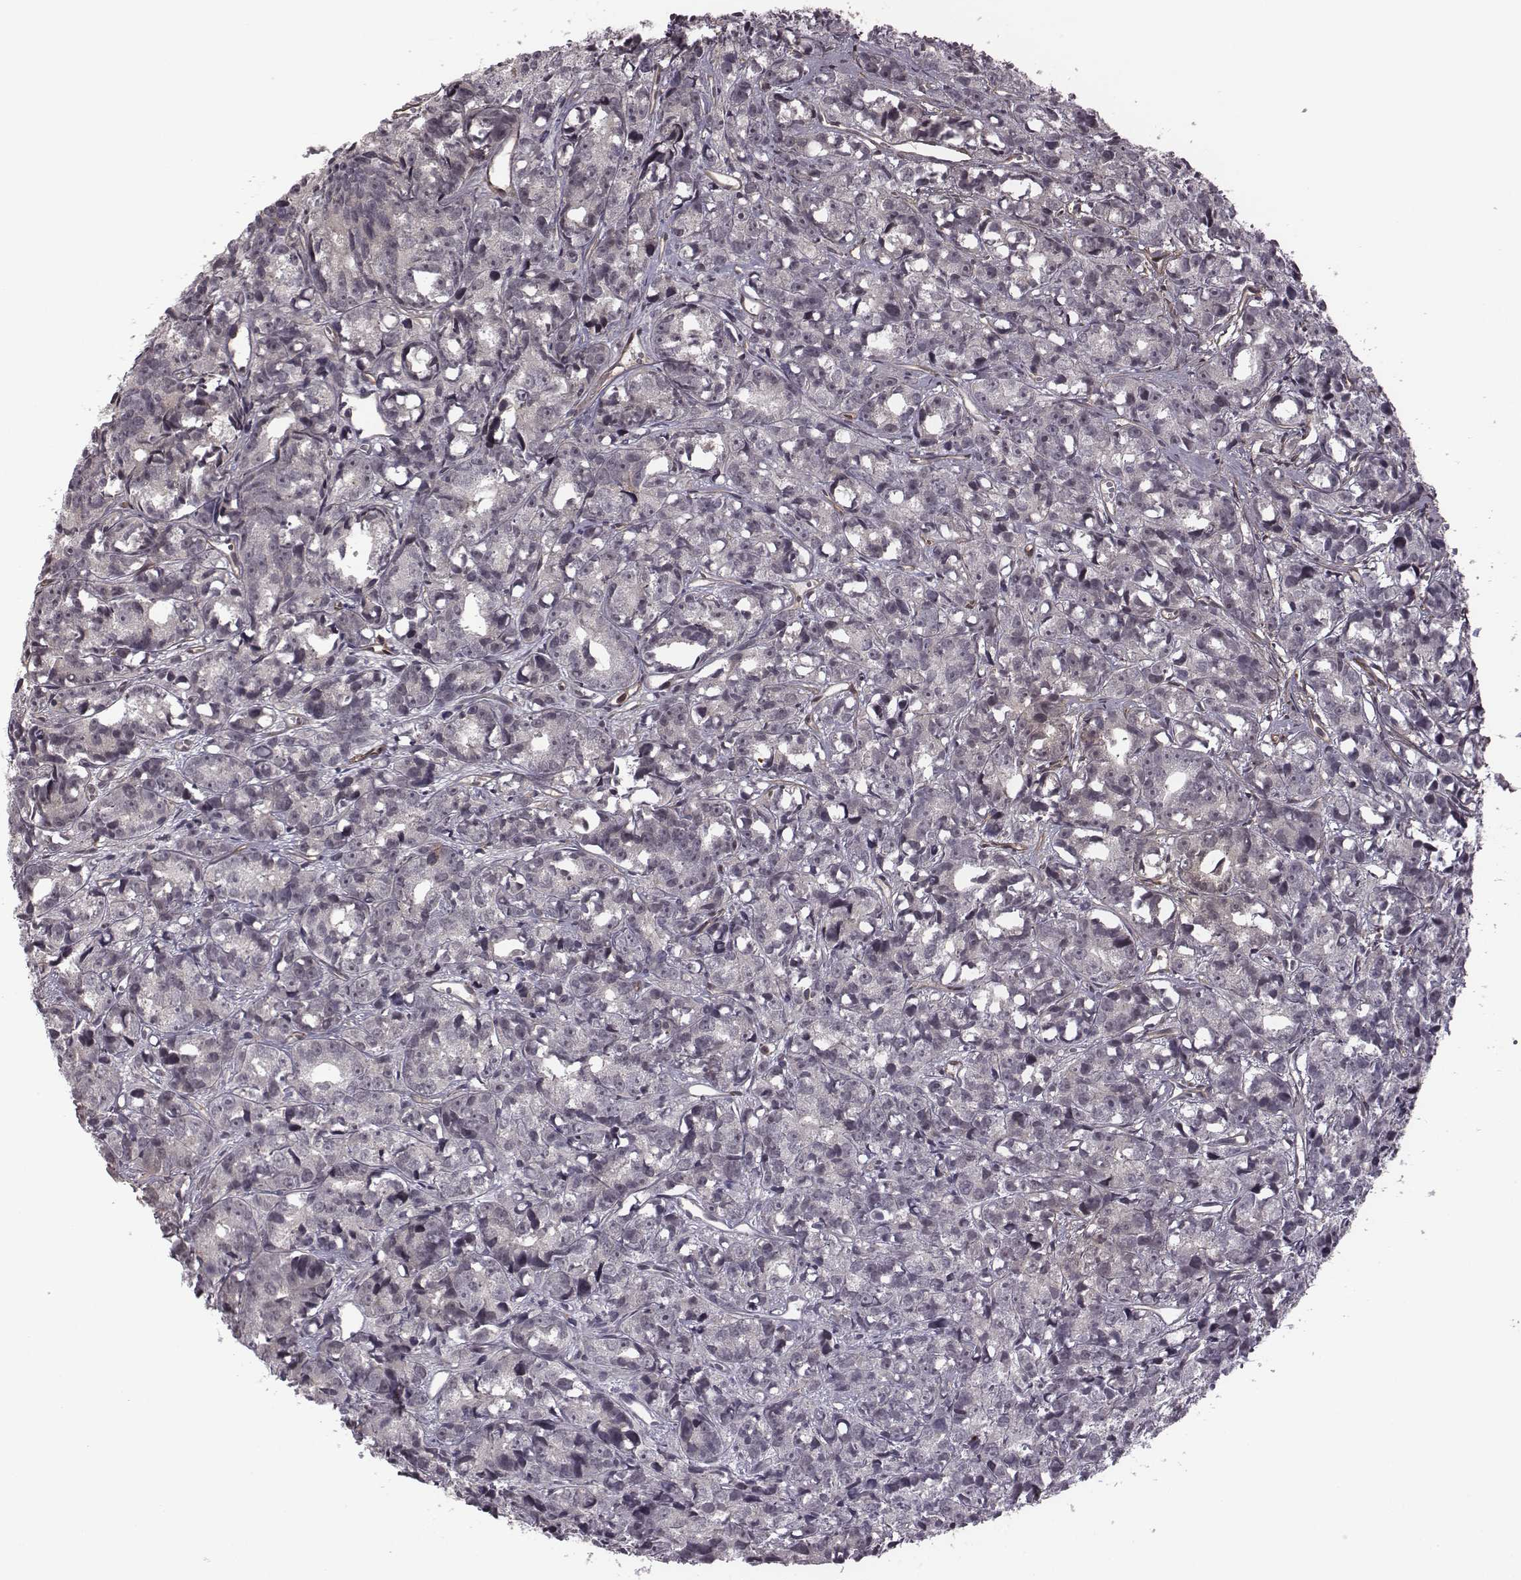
{"staining": {"intensity": "weak", "quantity": "25%-75%", "location": "cytoplasmic/membranous,nuclear"}, "tissue": "prostate cancer", "cell_type": "Tumor cells", "image_type": "cancer", "snomed": [{"axis": "morphology", "description": "Adenocarcinoma, High grade"}, {"axis": "topography", "description": "Prostate"}], "caption": "Prostate cancer (adenocarcinoma (high-grade)) stained with a brown dye reveals weak cytoplasmic/membranous and nuclear positive positivity in approximately 25%-75% of tumor cells.", "gene": "RPL3", "patient": {"sex": "male", "age": 77}}